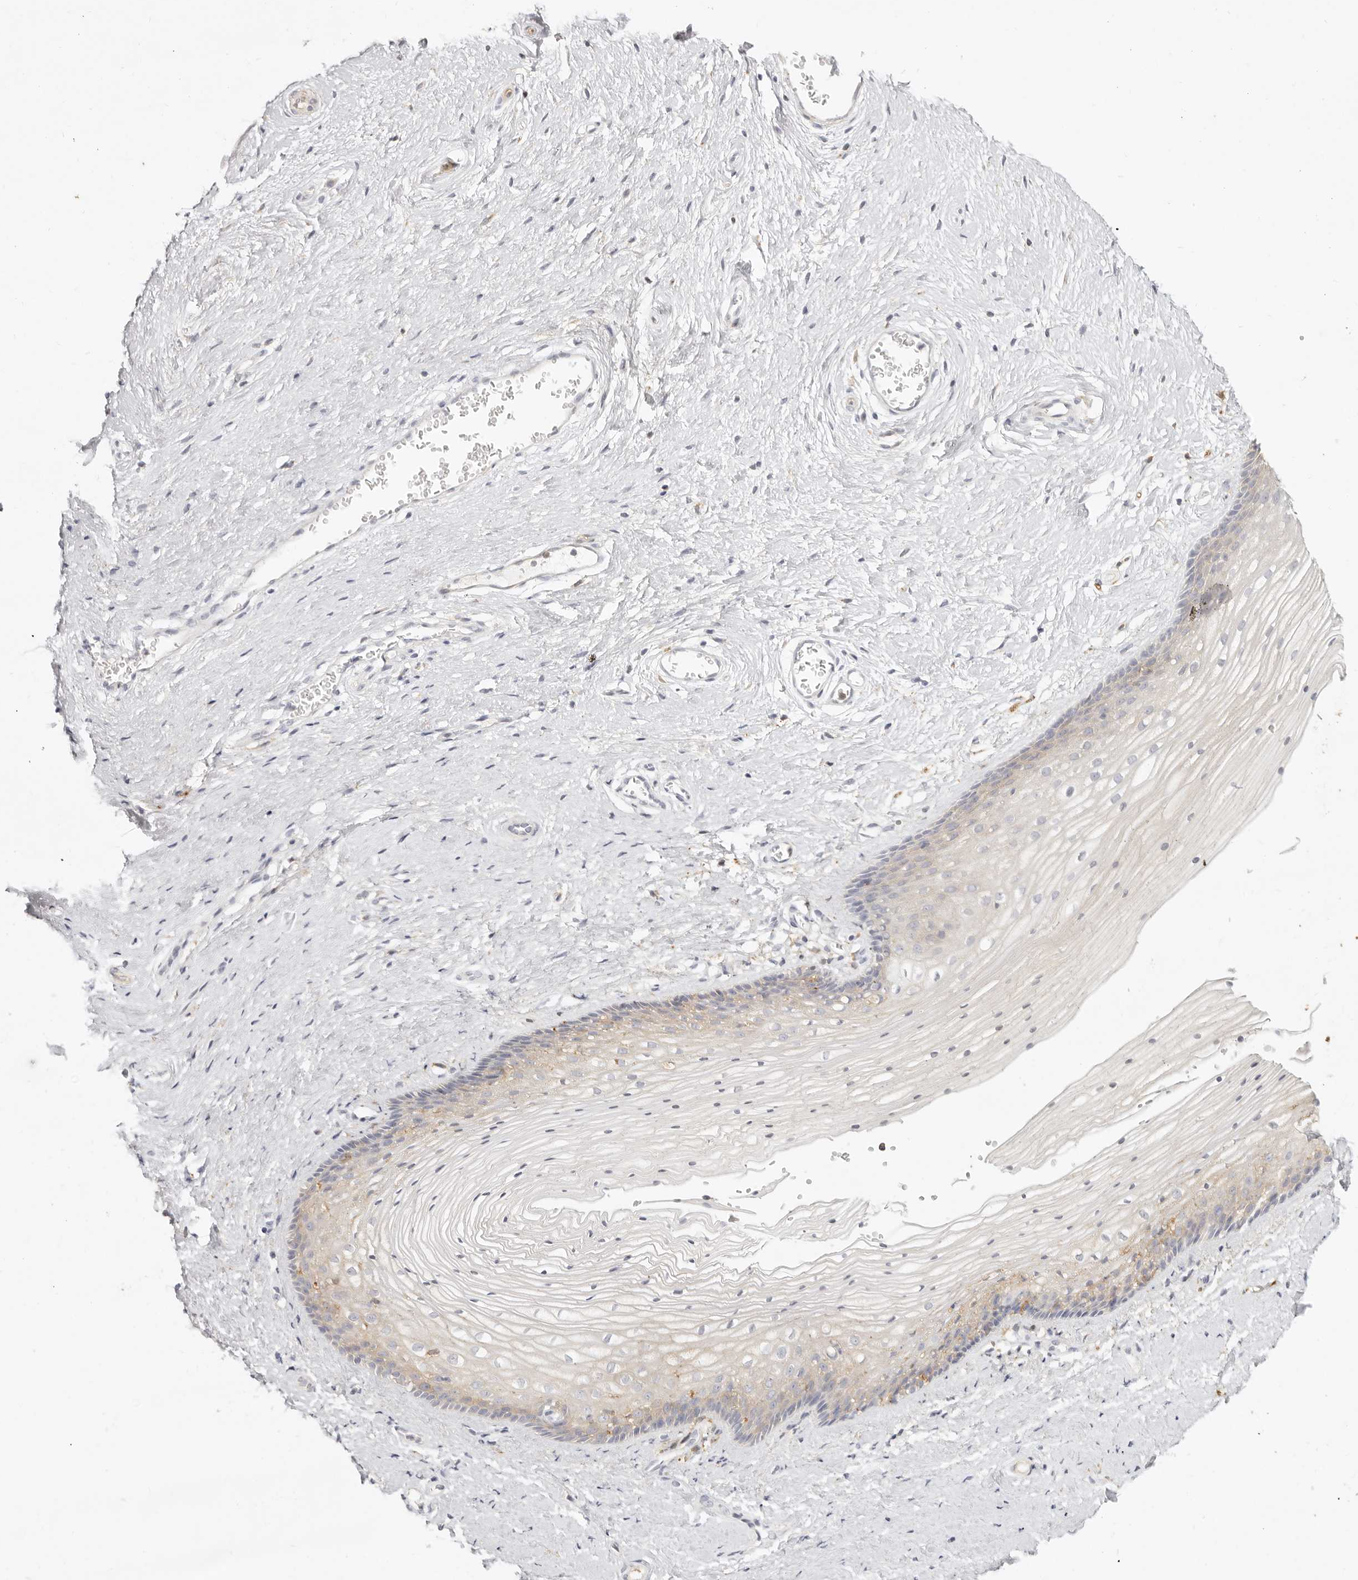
{"staining": {"intensity": "weak", "quantity": "<25%", "location": "cytoplasmic/membranous"}, "tissue": "vagina", "cell_type": "Squamous epithelial cells", "image_type": "normal", "snomed": [{"axis": "morphology", "description": "Normal tissue, NOS"}, {"axis": "topography", "description": "Vagina"}], "caption": "The image reveals no significant positivity in squamous epithelial cells of vagina.", "gene": "NIBAN1", "patient": {"sex": "female", "age": 46}}